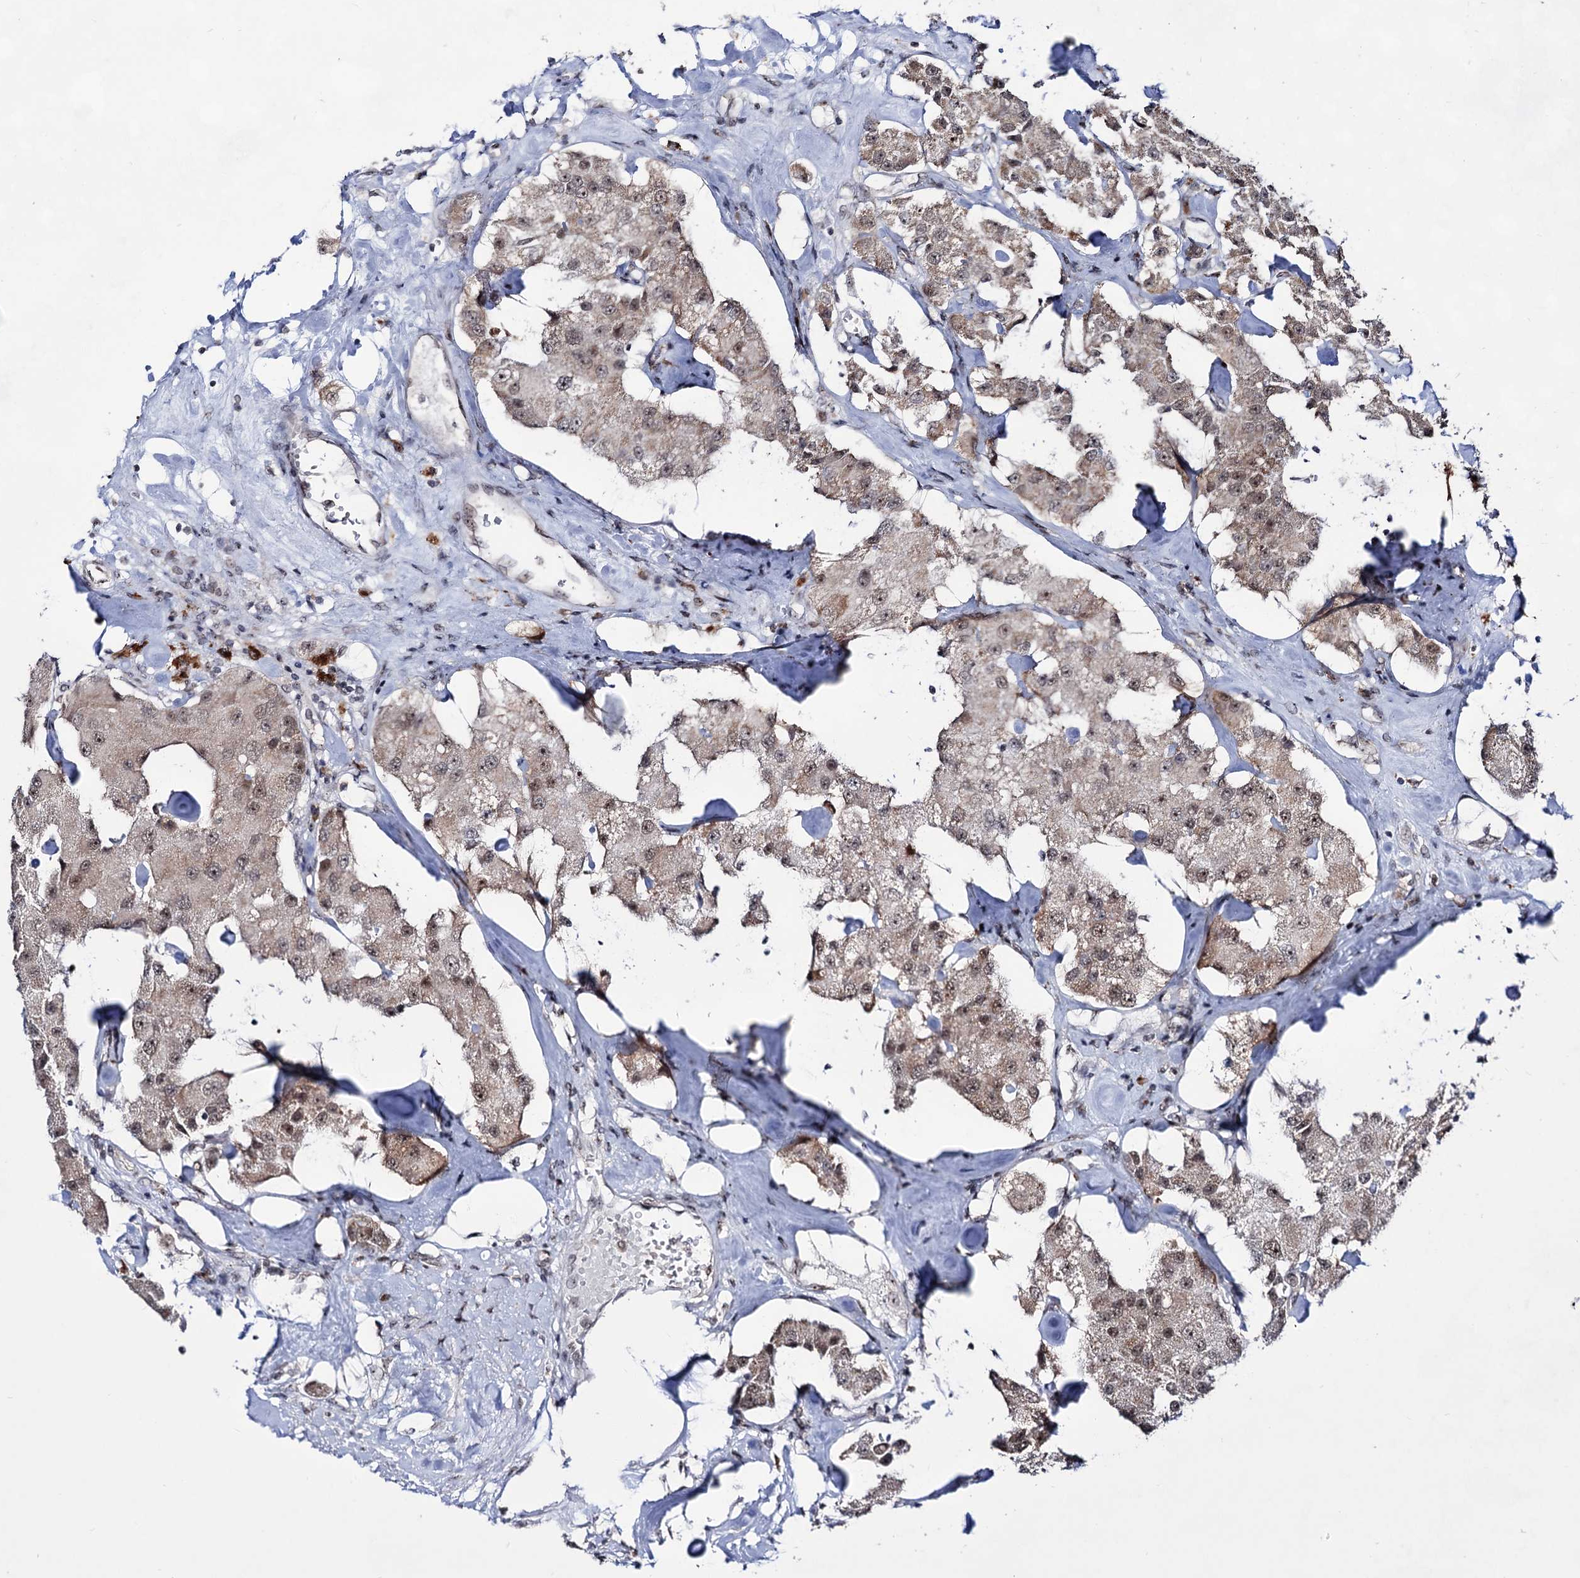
{"staining": {"intensity": "moderate", "quantity": ">75%", "location": "cytoplasmic/membranous,nuclear"}, "tissue": "carcinoid", "cell_type": "Tumor cells", "image_type": "cancer", "snomed": [{"axis": "morphology", "description": "Carcinoid, malignant, NOS"}, {"axis": "topography", "description": "Pancreas"}], "caption": "Immunohistochemistry of human carcinoid (malignant) exhibits medium levels of moderate cytoplasmic/membranous and nuclear positivity in approximately >75% of tumor cells.", "gene": "EXOSC10", "patient": {"sex": "male", "age": 41}}